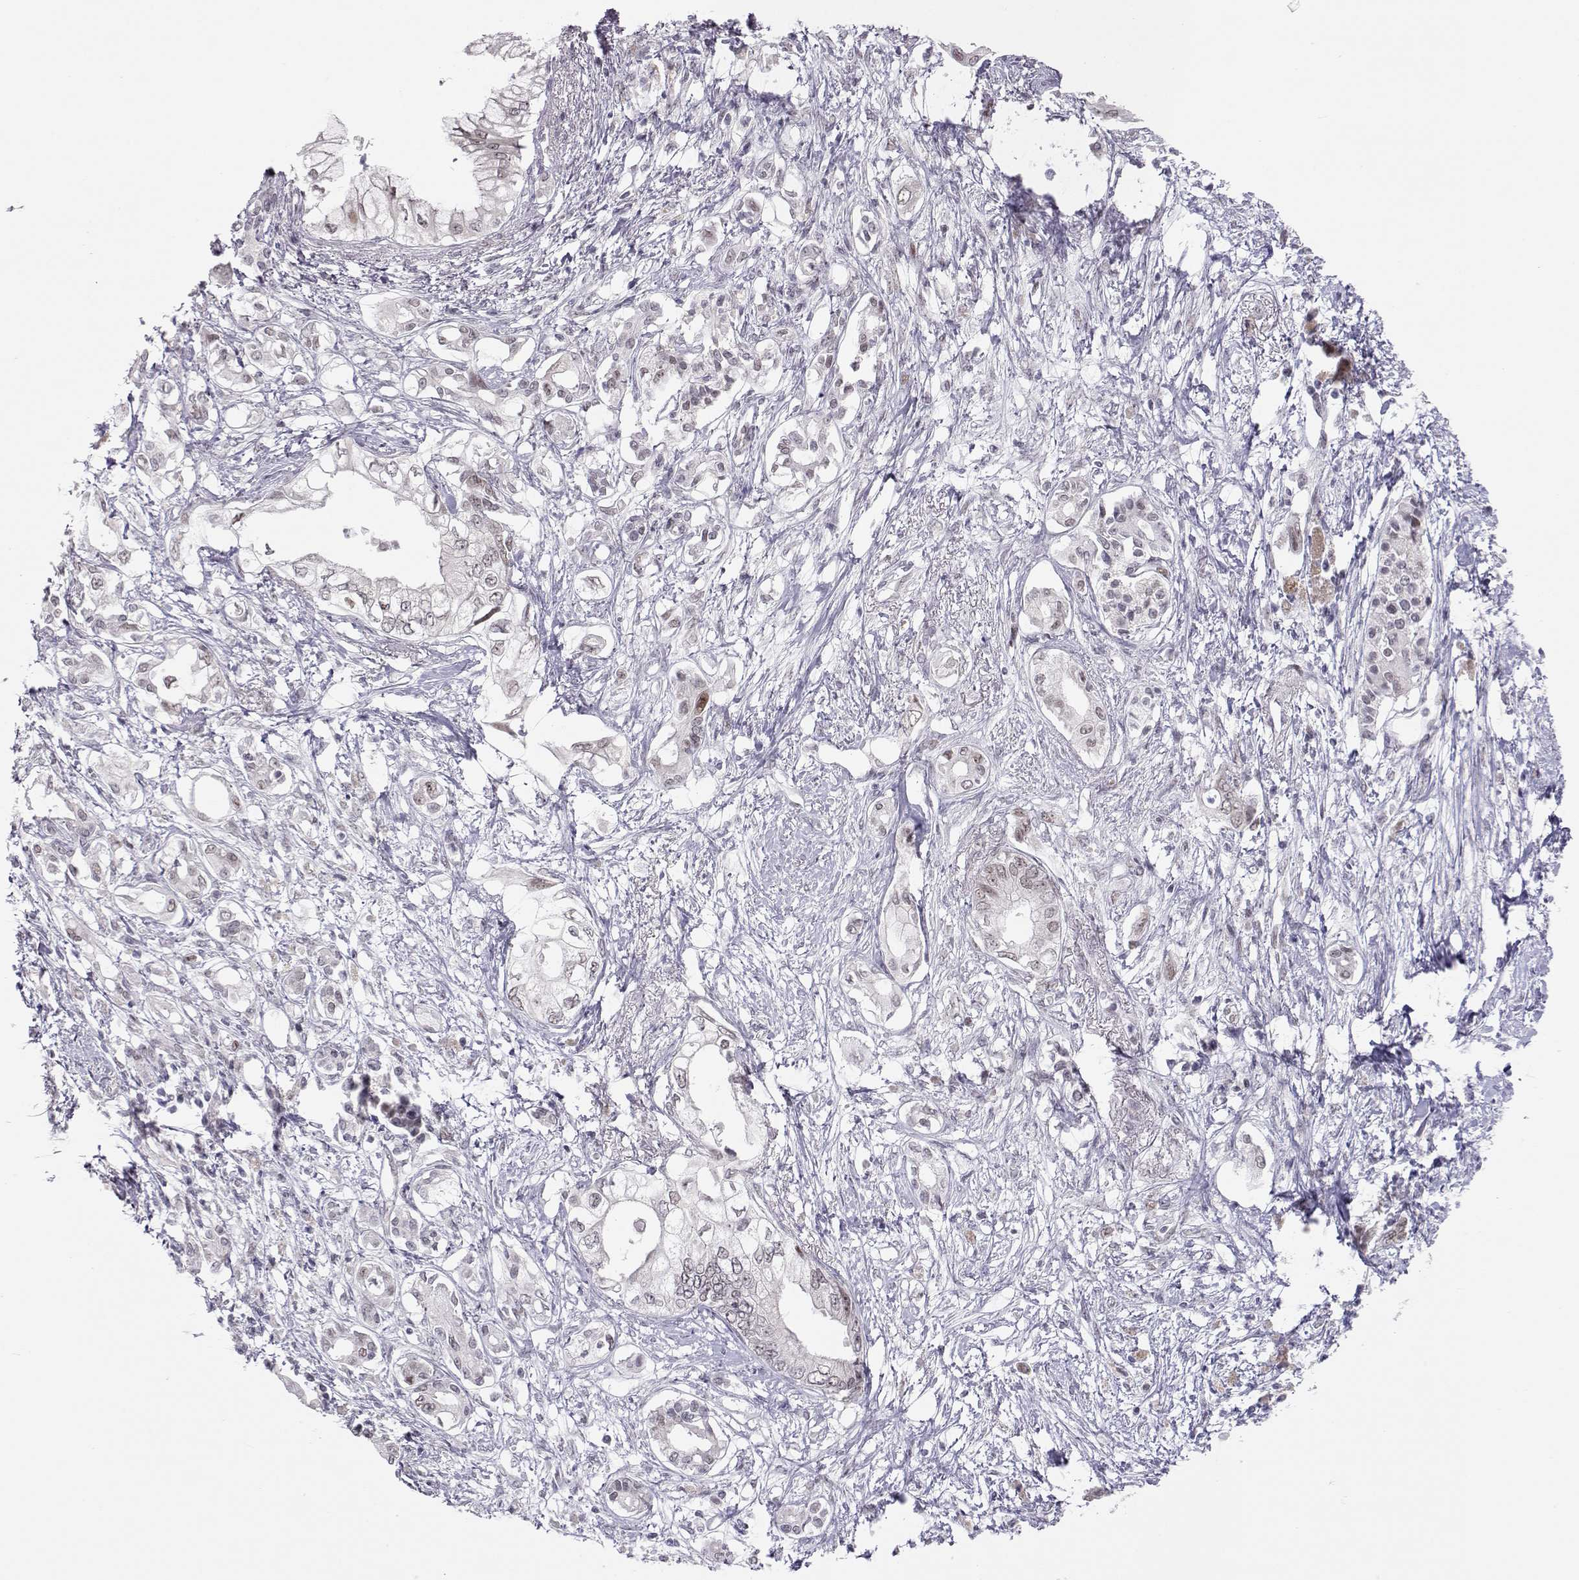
{"staining": {"intensity": "negative", "quantity": "none", "location": "none"}, "tissue": "pancreatic cancer", "cell_type": "Tumor cells", "image_type": "cancer", "snomed": [{"axis": "morphology", "description": "Adenocarcinoma, NOS"}, {"axis": "topography", "description": "Pancreas"}], "caption": "An image of human adenocarcinoma (pancreatic) is negative for staining in tumor cells.", "gene": "SIX6", "patient": {"sex": "female", "age": 63}}